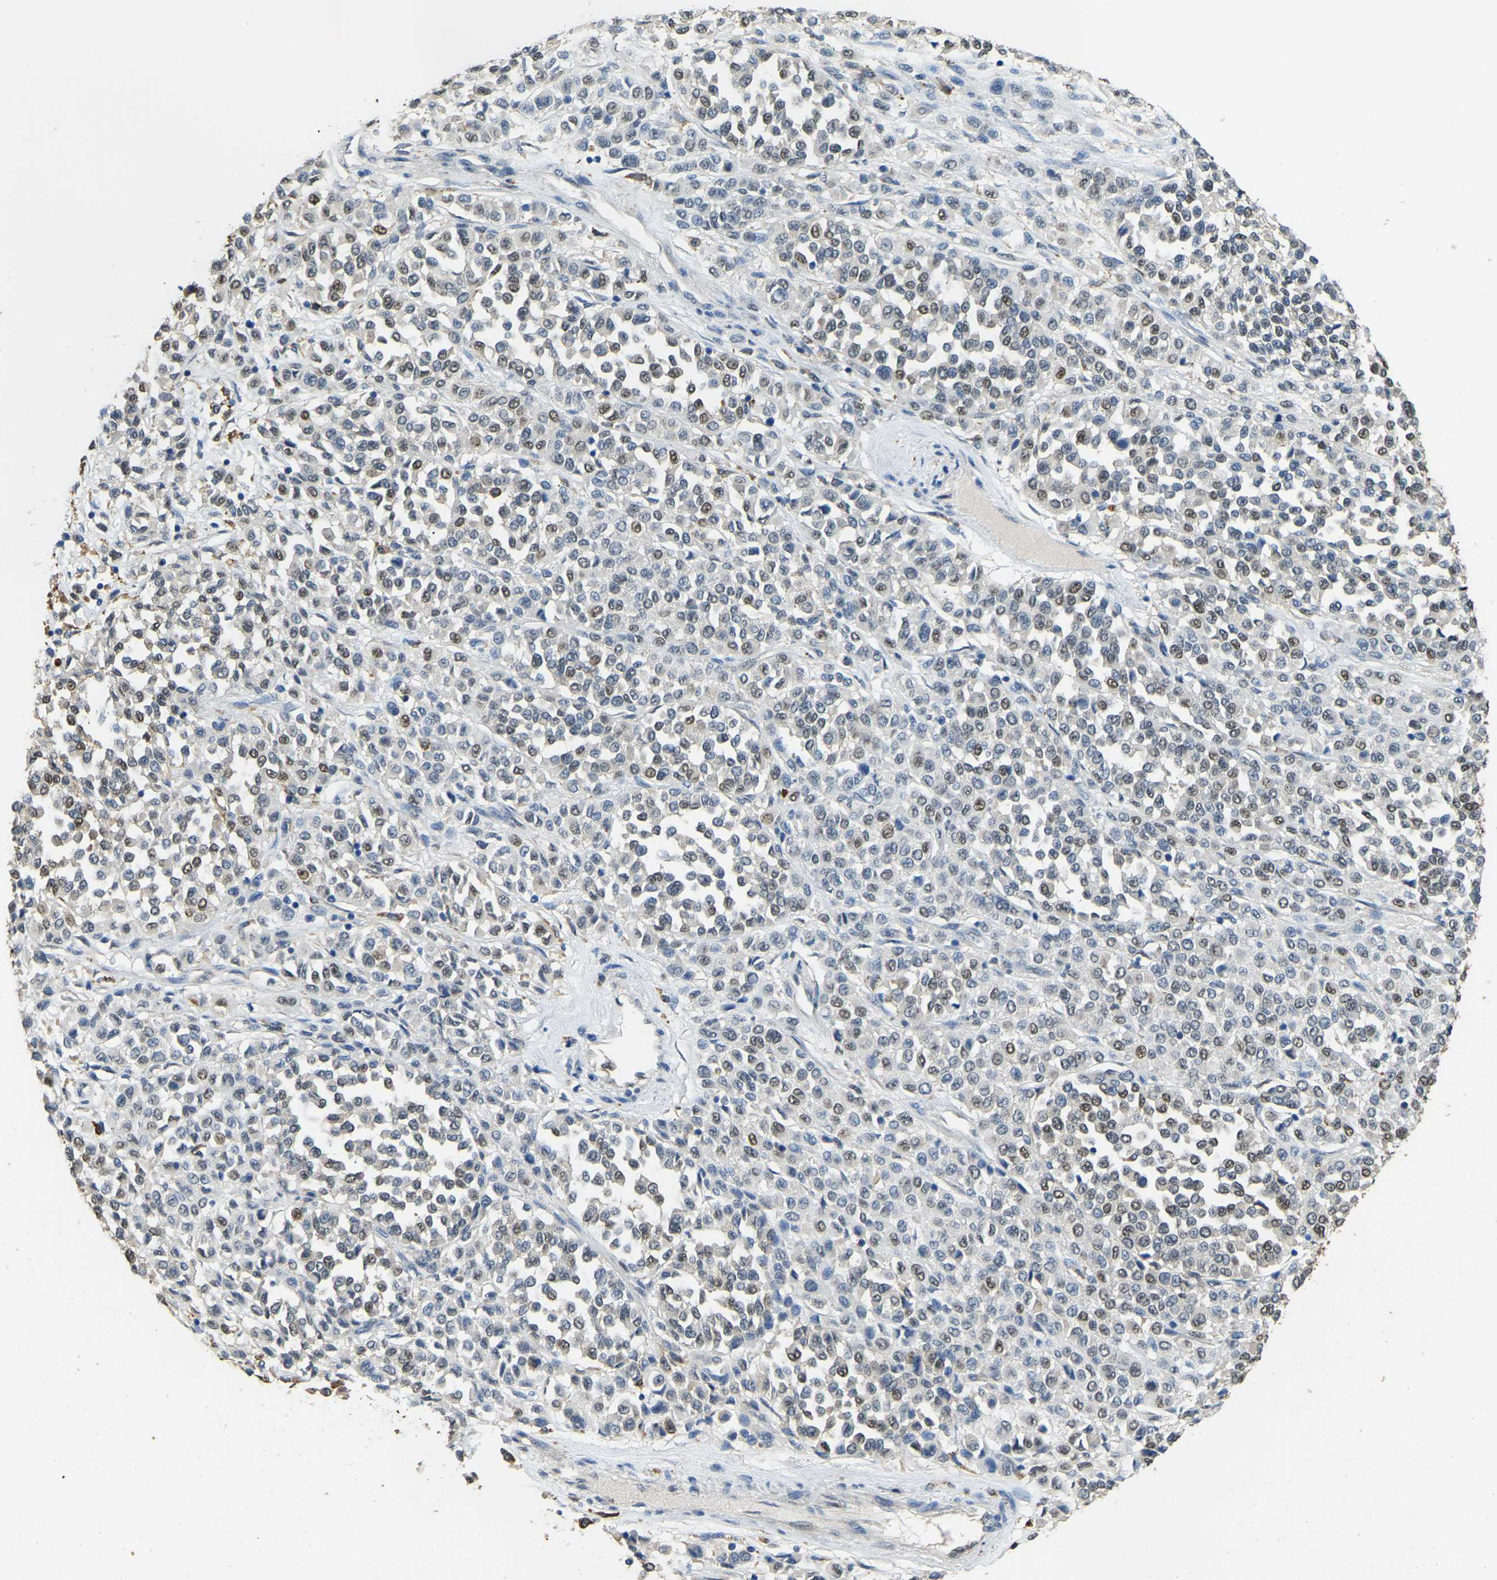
{"staining": {"intensity": "moderate", "quantity": ">75%", "location": "nuclear"}, "tissue": "melanoma", "cell_type": "Tumor cells", "image_type": "cancer", "snomed": [{"axis": "morphology", "description": "Malignant melanoma, Metastatic site"}, {"axis": "topography", "description": "Pancreas"}], "caption": "Malignant melanoma (metastatic site) stained for a protein (brown) exhibits moderate nuclear positive staining in approximately >75% of tumor cells.", "gene": "NANS", "patient": {"sex": "female", "age": 30}}